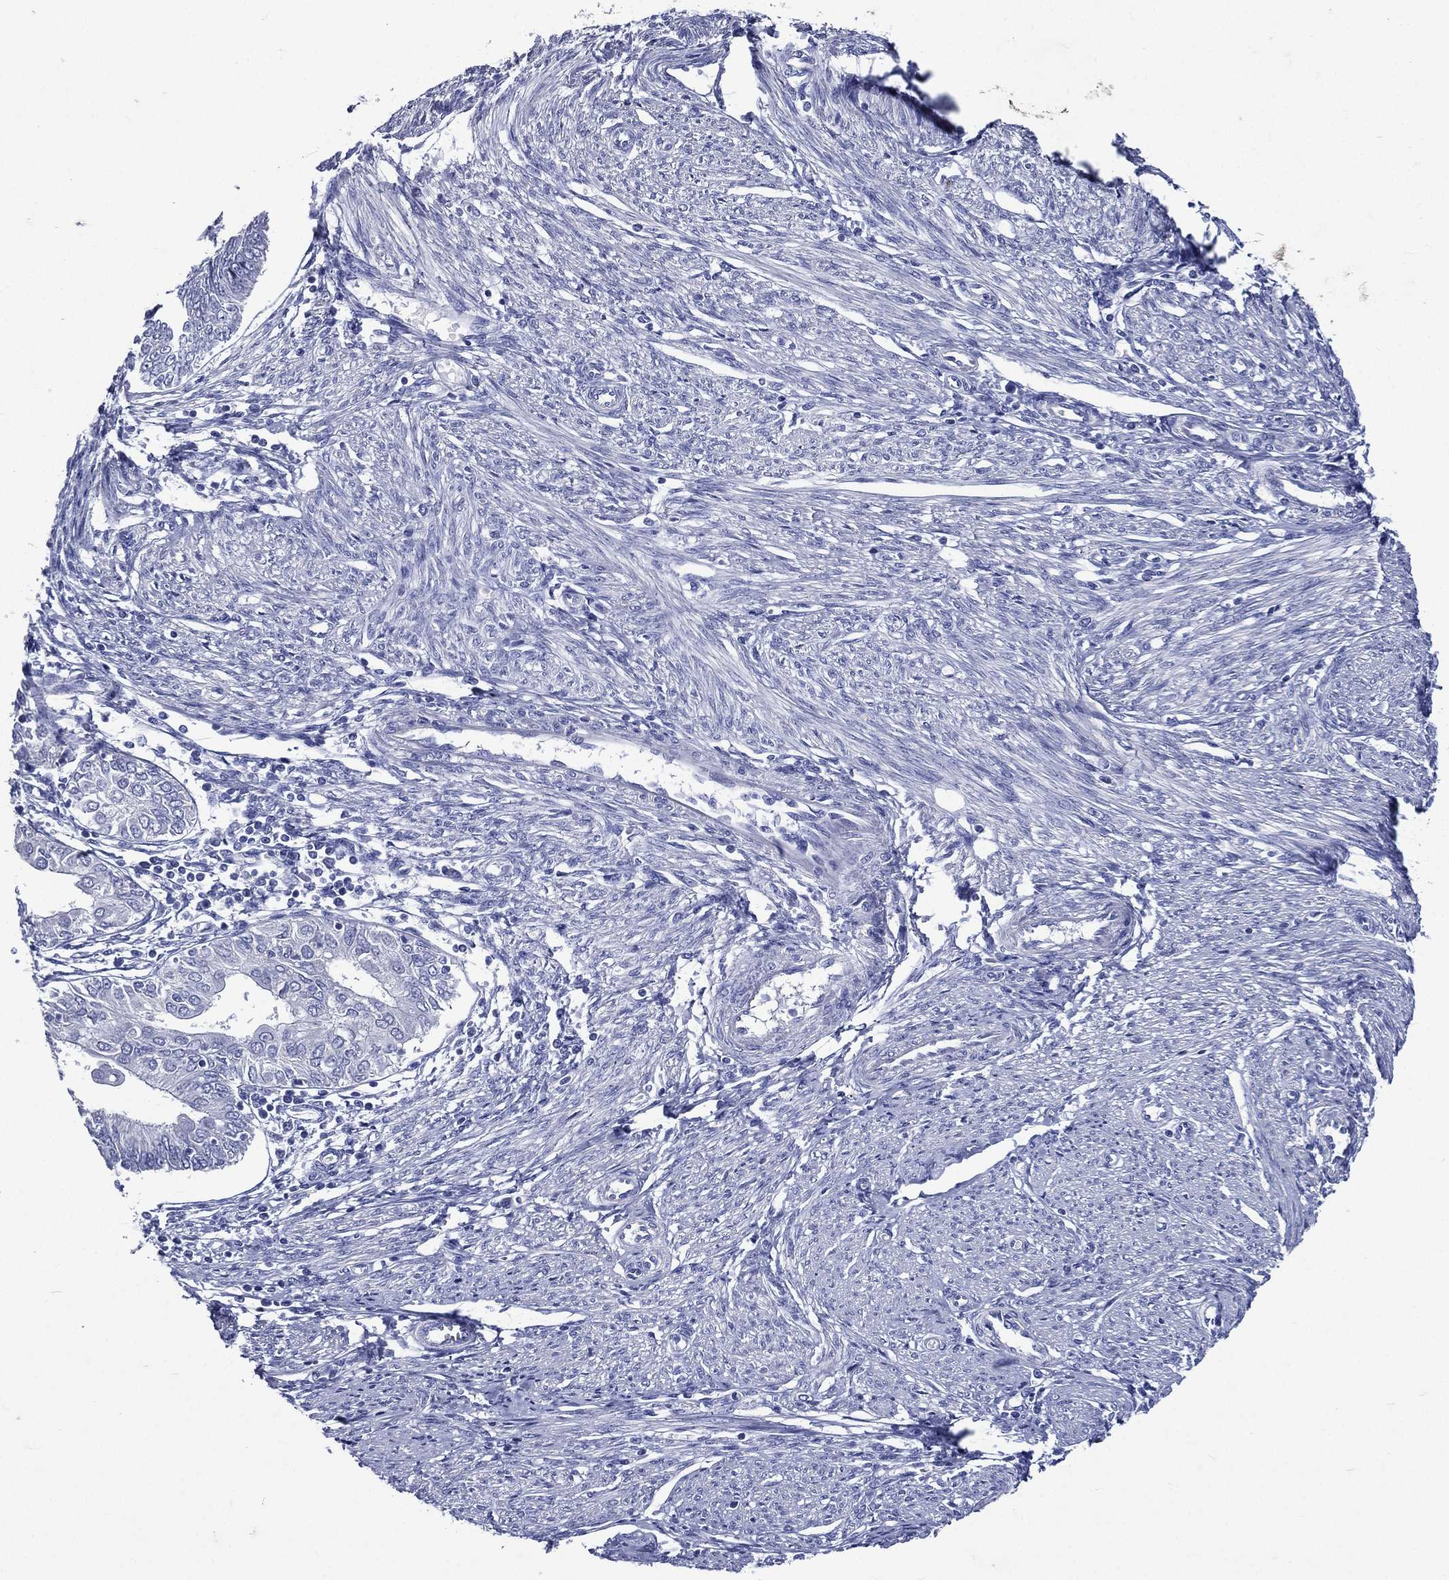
{"staining": {"intensity": "negative", "quantity": "none", "location": "none"}, "tissue": "endometrial cancer", "cell_type": "Tumor cells", "image_type": "cancer", "snomed": [{"axis": "morphology", "description": "Adenocarcinoma, NOS"}, {"axis": "topography", "description": "Endometrium"}], "caption": "Image shows no significant protein expression in tumor cells of adenocarcinoma (endometrial).", "gene": "TGM1", "patient": {"sex": "female", "age": 68}}